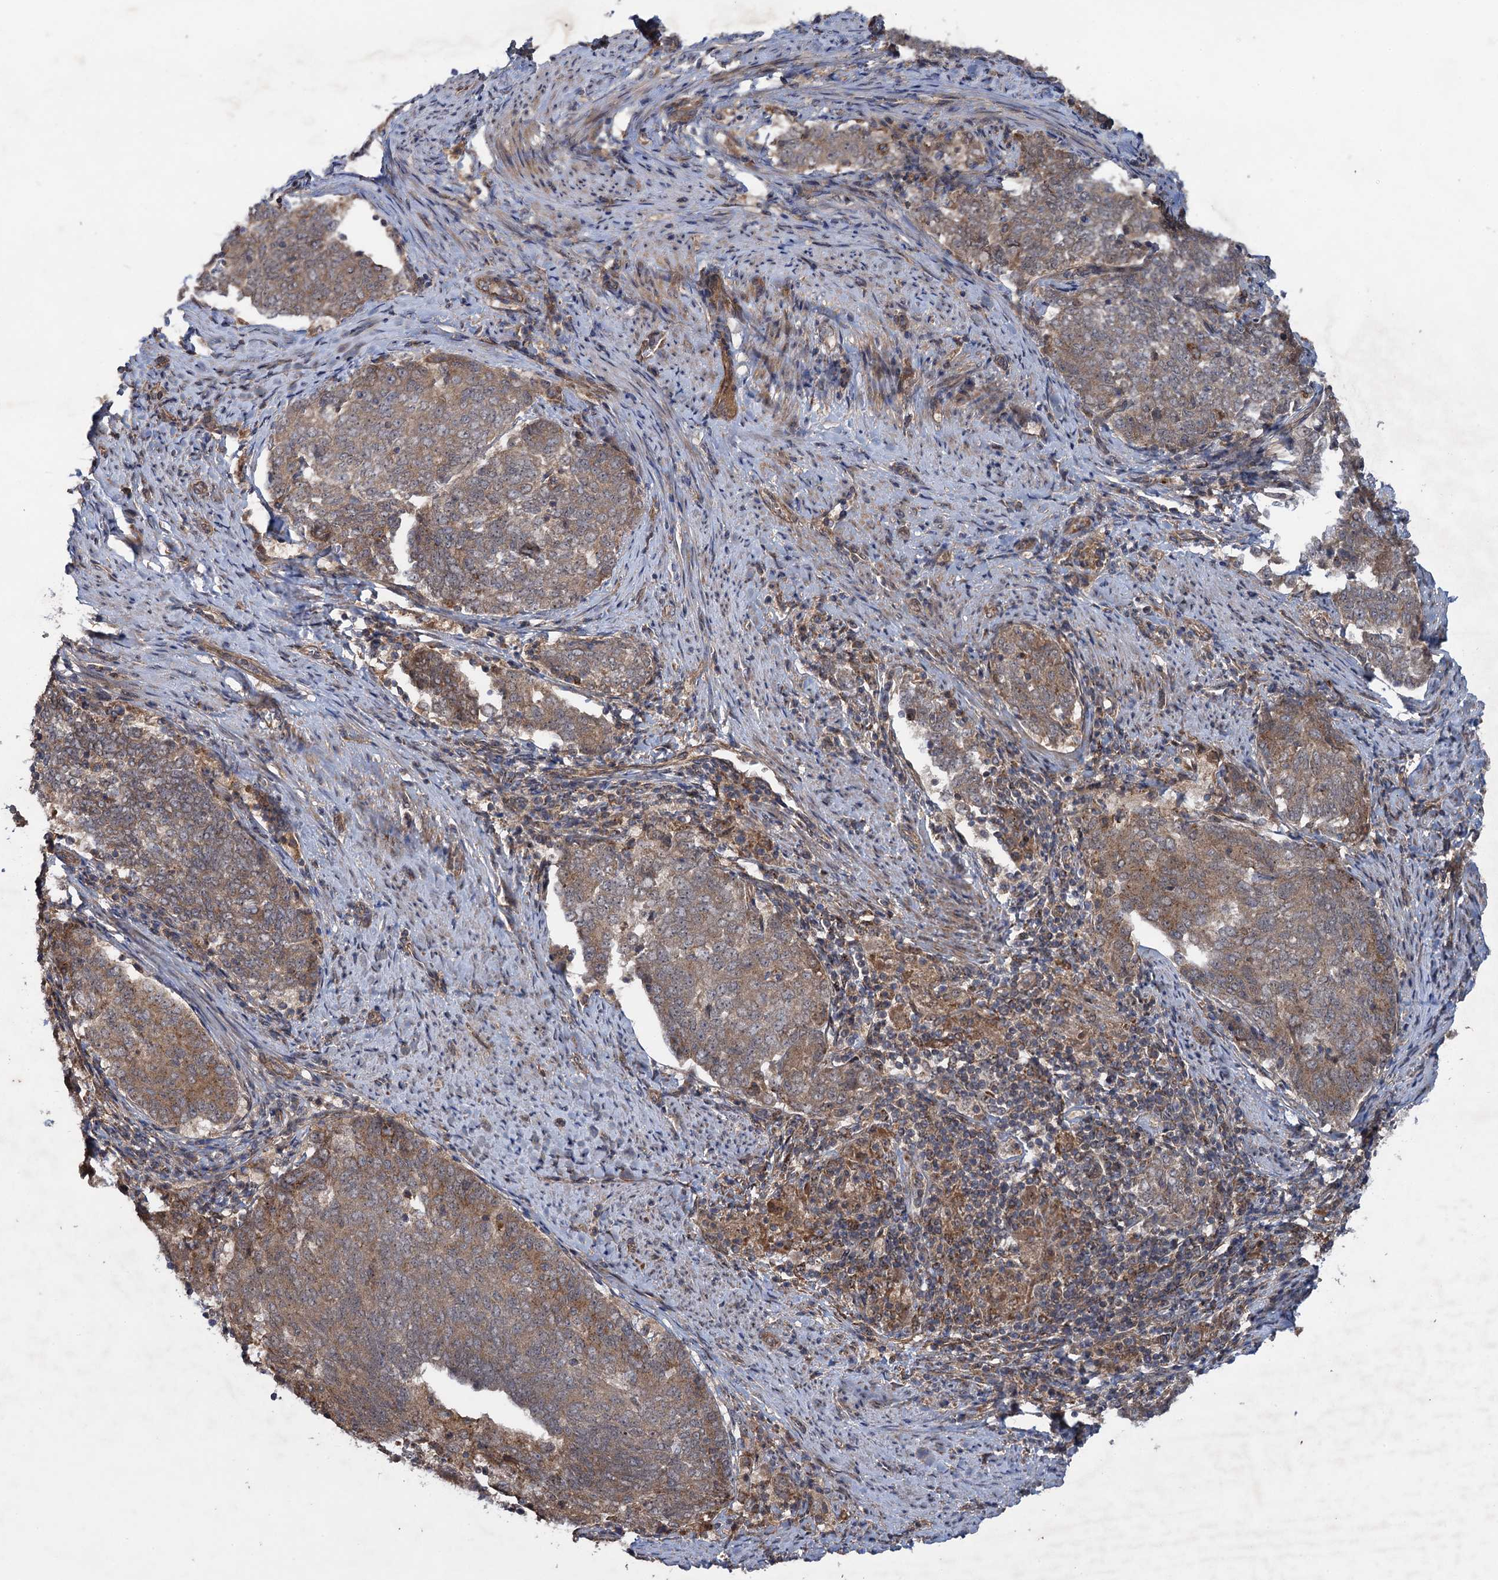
{"staining": {"intensity": "weak", "quantity": ">75%", "location": "cytoplasmic/membranous"}, "tissue": "endometrial cancer", "cell_type": "Tumor cells", "image_type": "cancer", "snomed": [{"axis": "morphology", "description": "Adenocarcinoma, NOS"}, {"axis": "topography", "description": "Endometrium"}], "caption": "Immunohistochemical staining of human endometrial cancer (adenocarcinoma) shows weak cytoplasmic/membranous protein expression in approximately >75% of tumor cells. (IHC, brightfield microscopy, high magnification).", "gene": "HAUS1", "patient": {"sex": "female", "age": 80}}